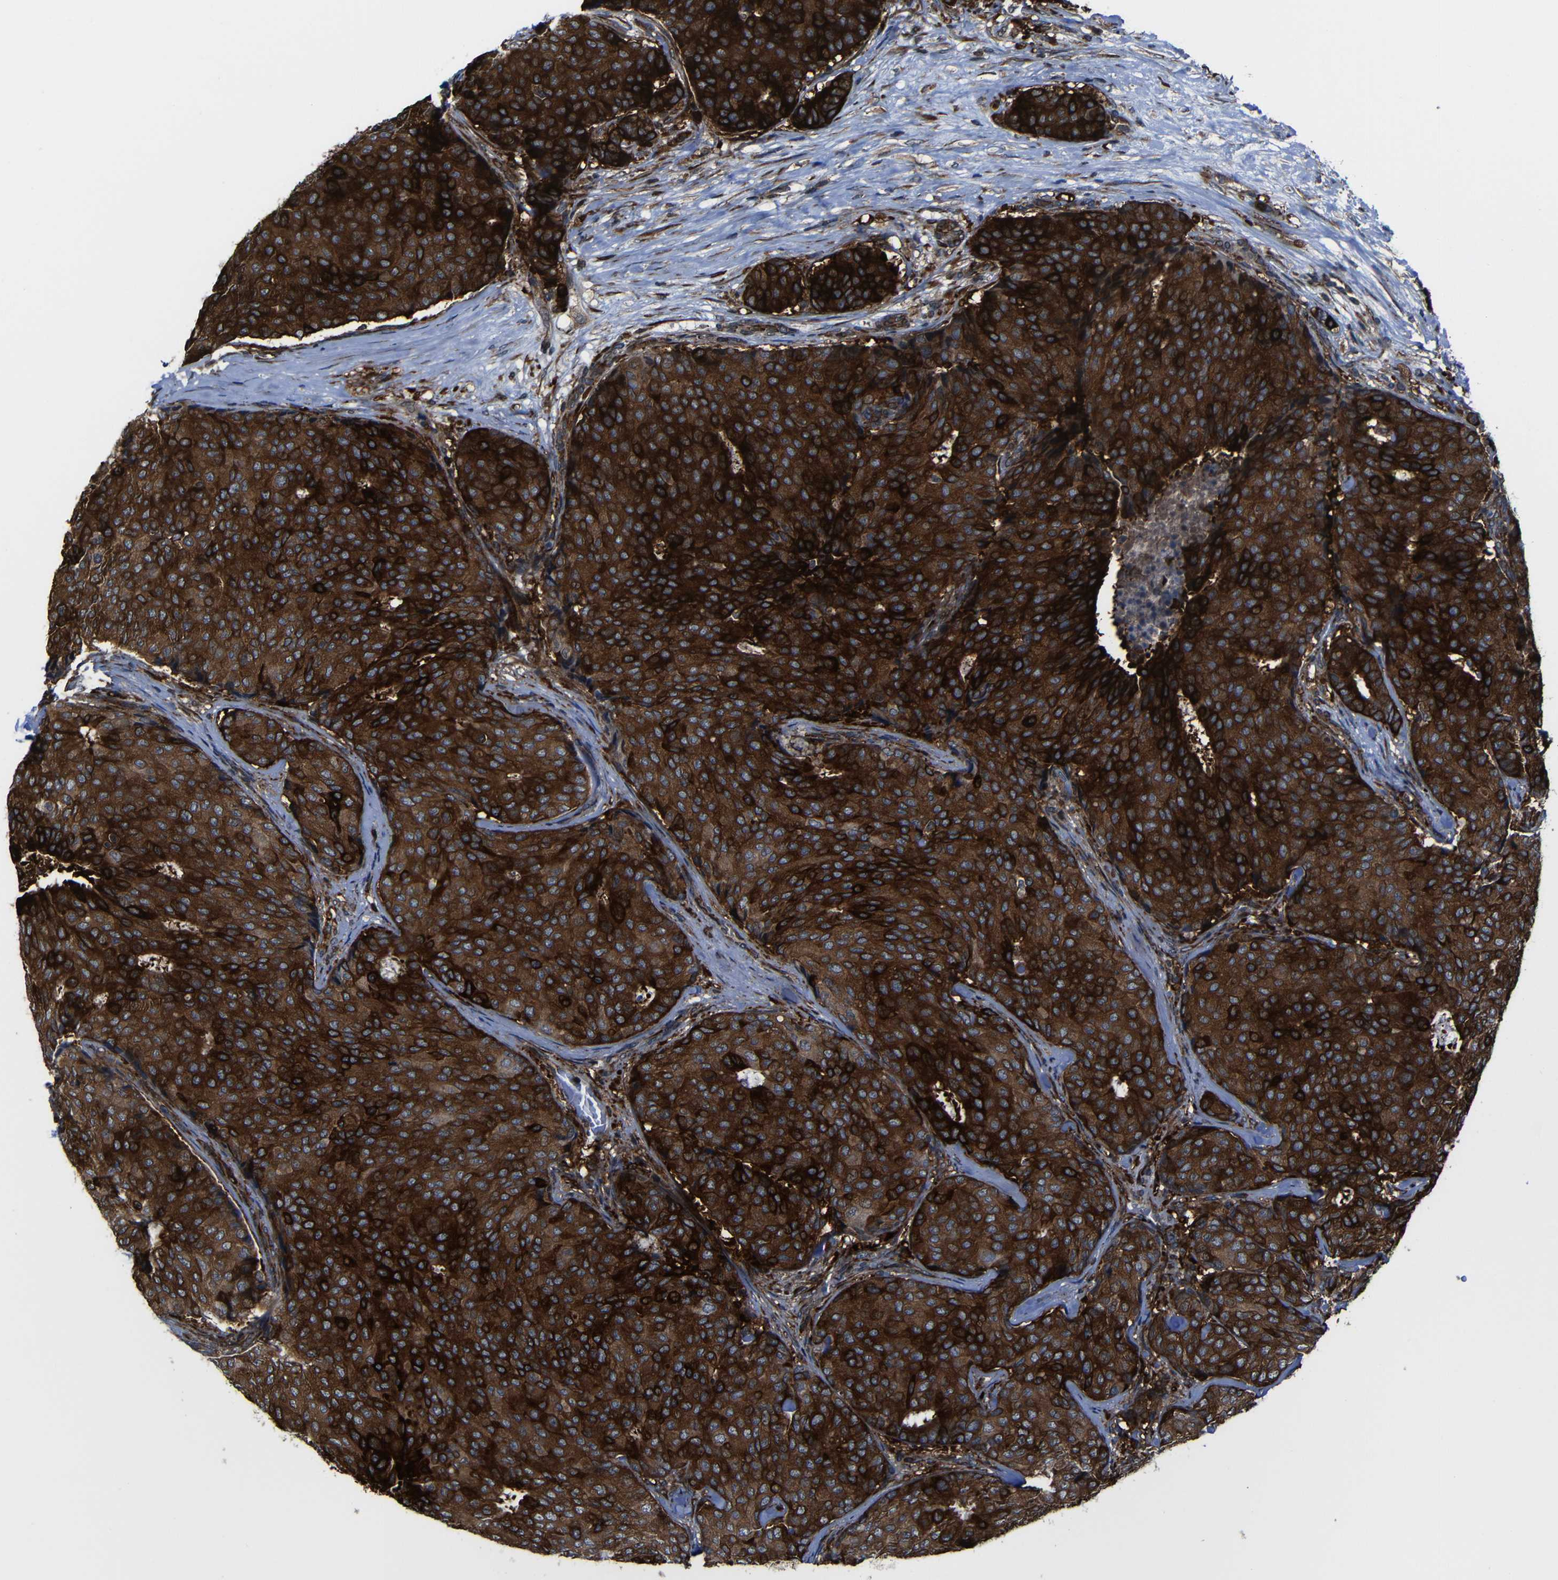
{"staining": {"intensity": "strong", "quantity": ">75%", "location": "cytoplasmic/membranous"}, "tissue": "breast cancer", "cell_type": "Tumor cells", "image_type": "cancer", "snomed": [{"axis": "morphology", "description": "Duct carcinoma"}, {"axis": "topography", "description": "Breast"}], "caption": "This histopathology image demonstrates IHC staining of human infiltrating ductal carcinoma (breast), with high strong cytoplasmic/membranous staining in approximately >75% of tumor cells.", "gene": "KIAA0513", "patient": {"sex": "female", "age": 75}}